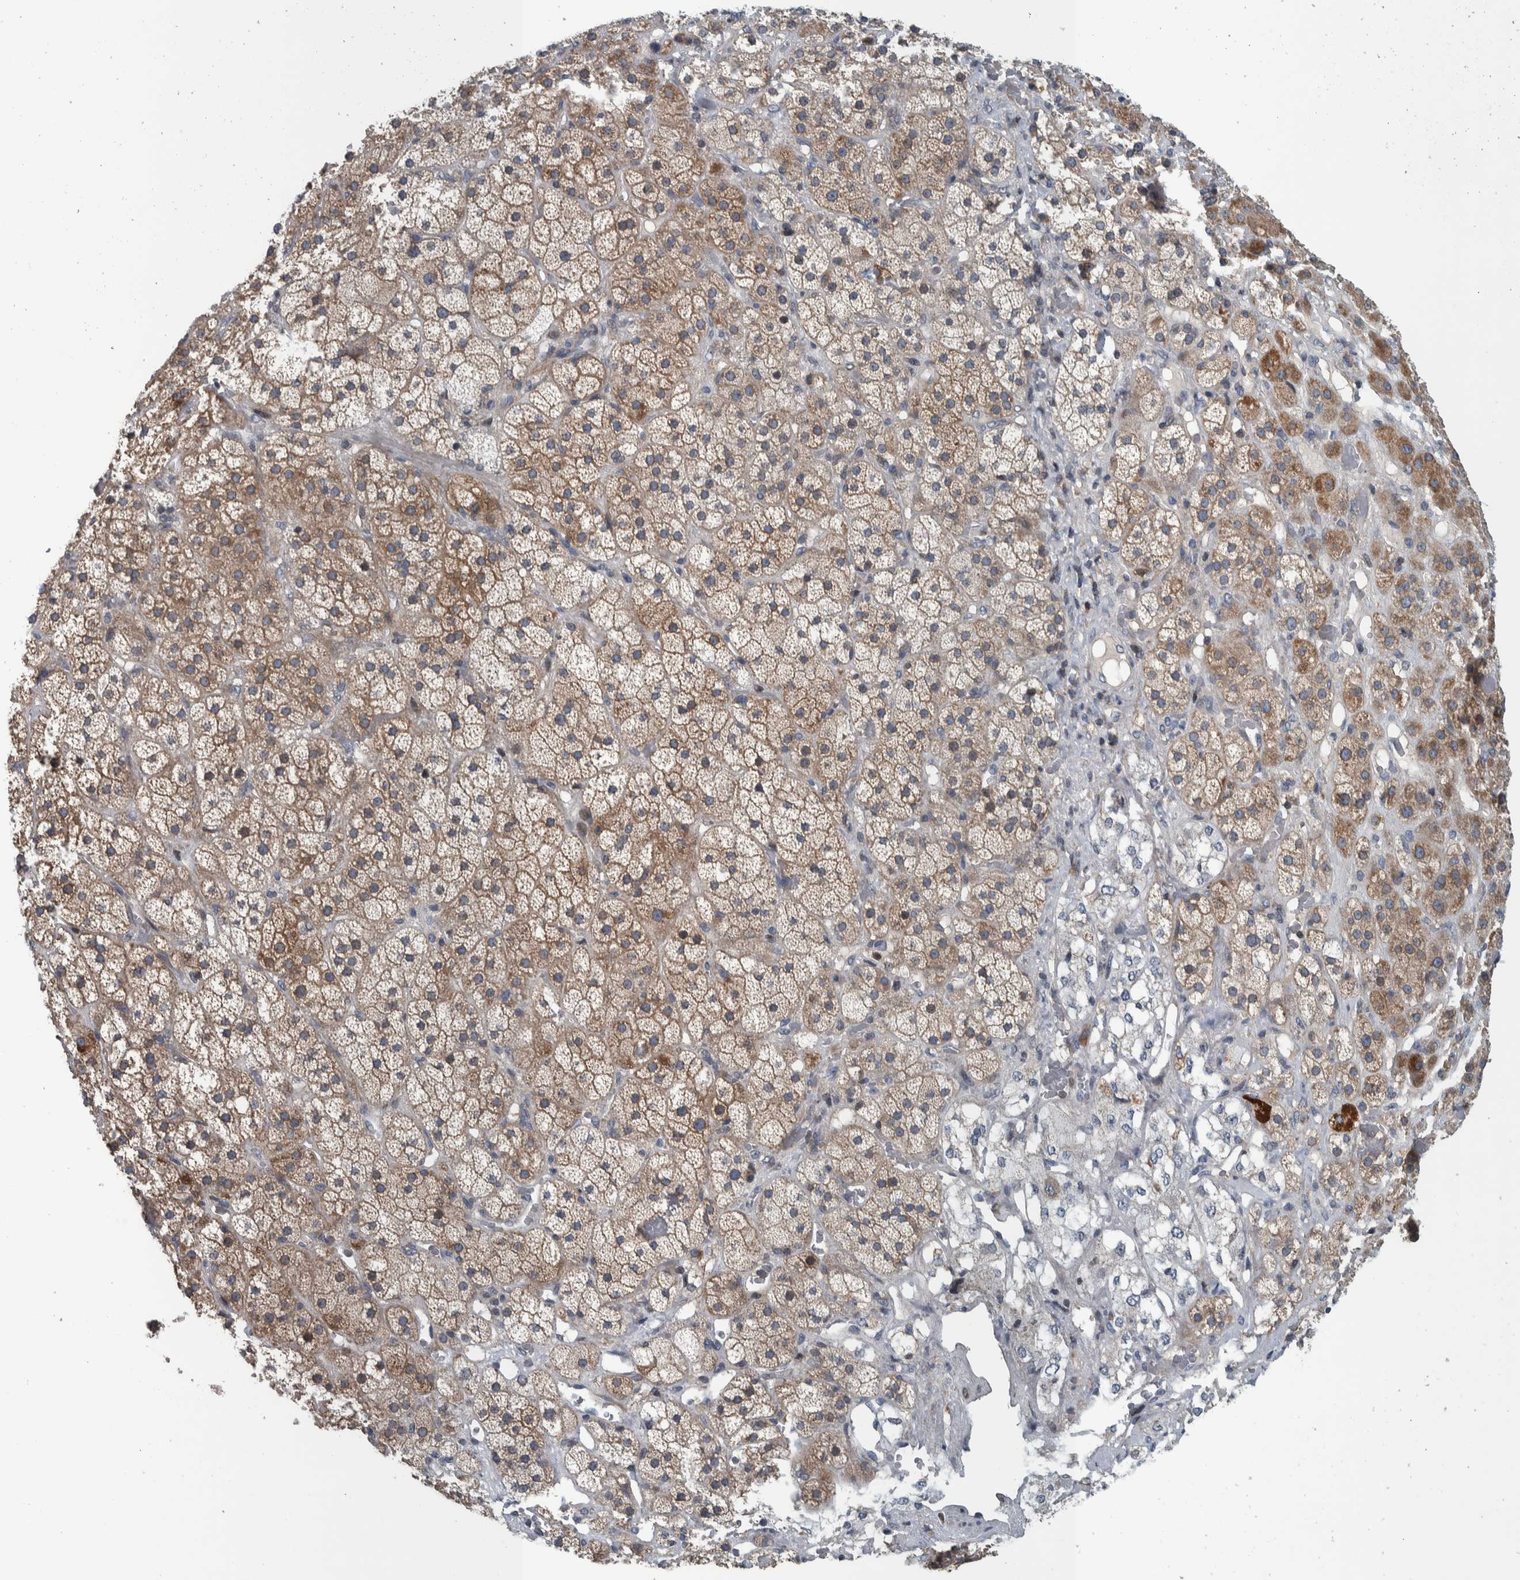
{"staining": {"intensity": "moderate", "quantity": ">75%", "location": "cytoplasmic/membranous"}, "tissue": "adrenal gland", "cell_type": "Glandular cells", "image_type": "normal", "snomed": [{"axis": "morphology", "description": "Normal tissue, NOS"}, {"axis": "topography", "description": "Adrenal gland"}], "caption": "This photomicrograph exhibits immunohistochemistry staining of benign adrenal gland, with medium moderate cytoplasmic/membranous staining in about >75% of glandular cells.", "gene": "BAIAP2L1", "patient": {"sex": "male", "age": 57}}